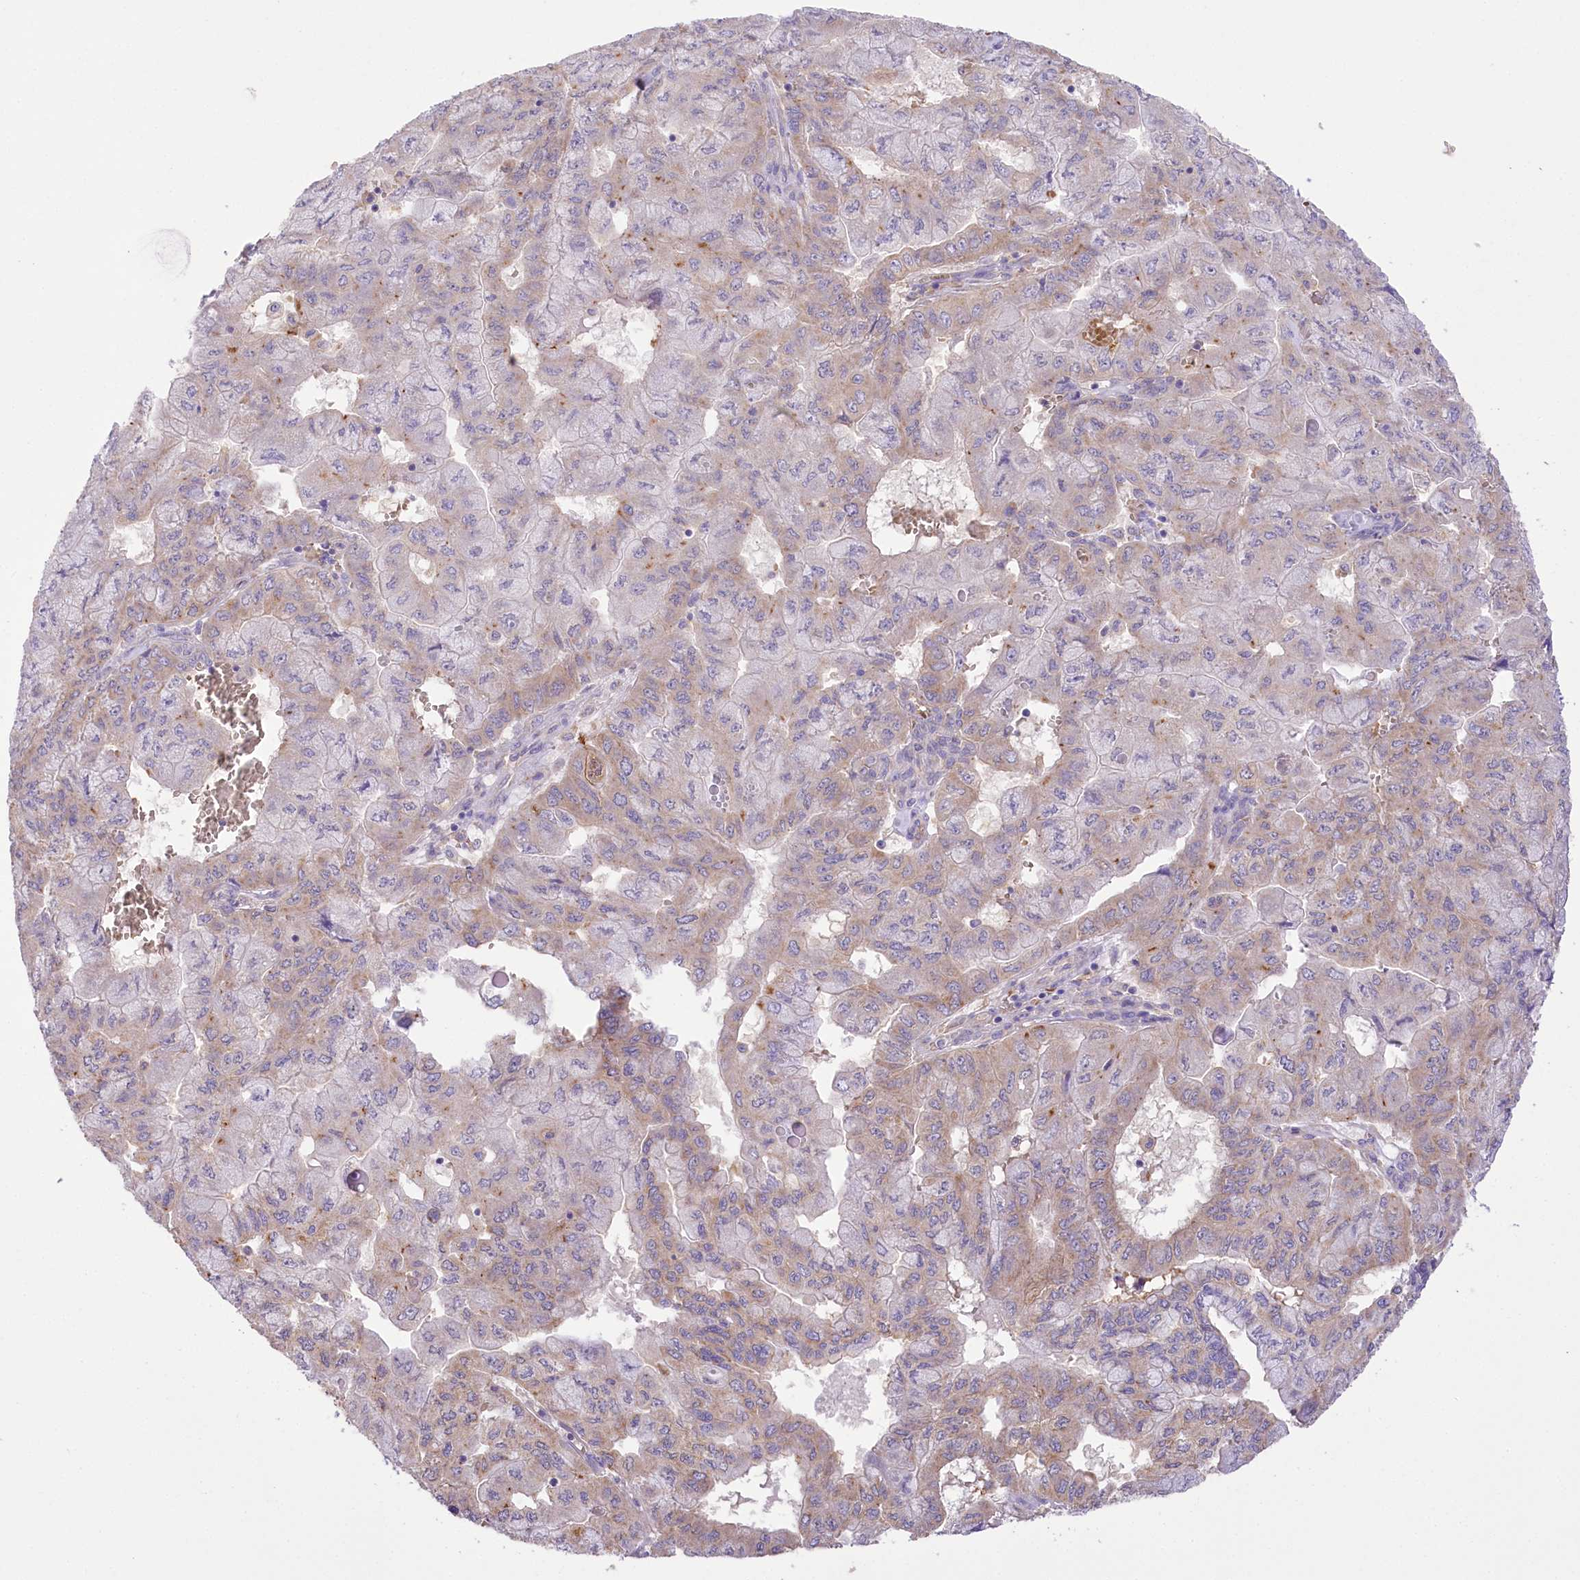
{"staining": {"intensity": "weak", "quantity": "25%-75%", "location": "cytoplasmic/membranous"}, "tissue": "pancreatic cancer", "cell_type": "Tumor cells", "image_type": "cancer", "snomed": [{"axis": "morphology", "description": "Adenocarcinoma, NOS"}, {"axis": "topography", "description": "Pancreas"}], "caption": "This micrograph shows pancreatic adenocarcinoma stained with IHC to label a protein in brown. The cytoplasmic/membranous of tumor cells show weak positivity for the protein. Nuclei are counter-stained blue.", "gene": "PRSS53", "patient": {"sex": "male", "age": 51}}